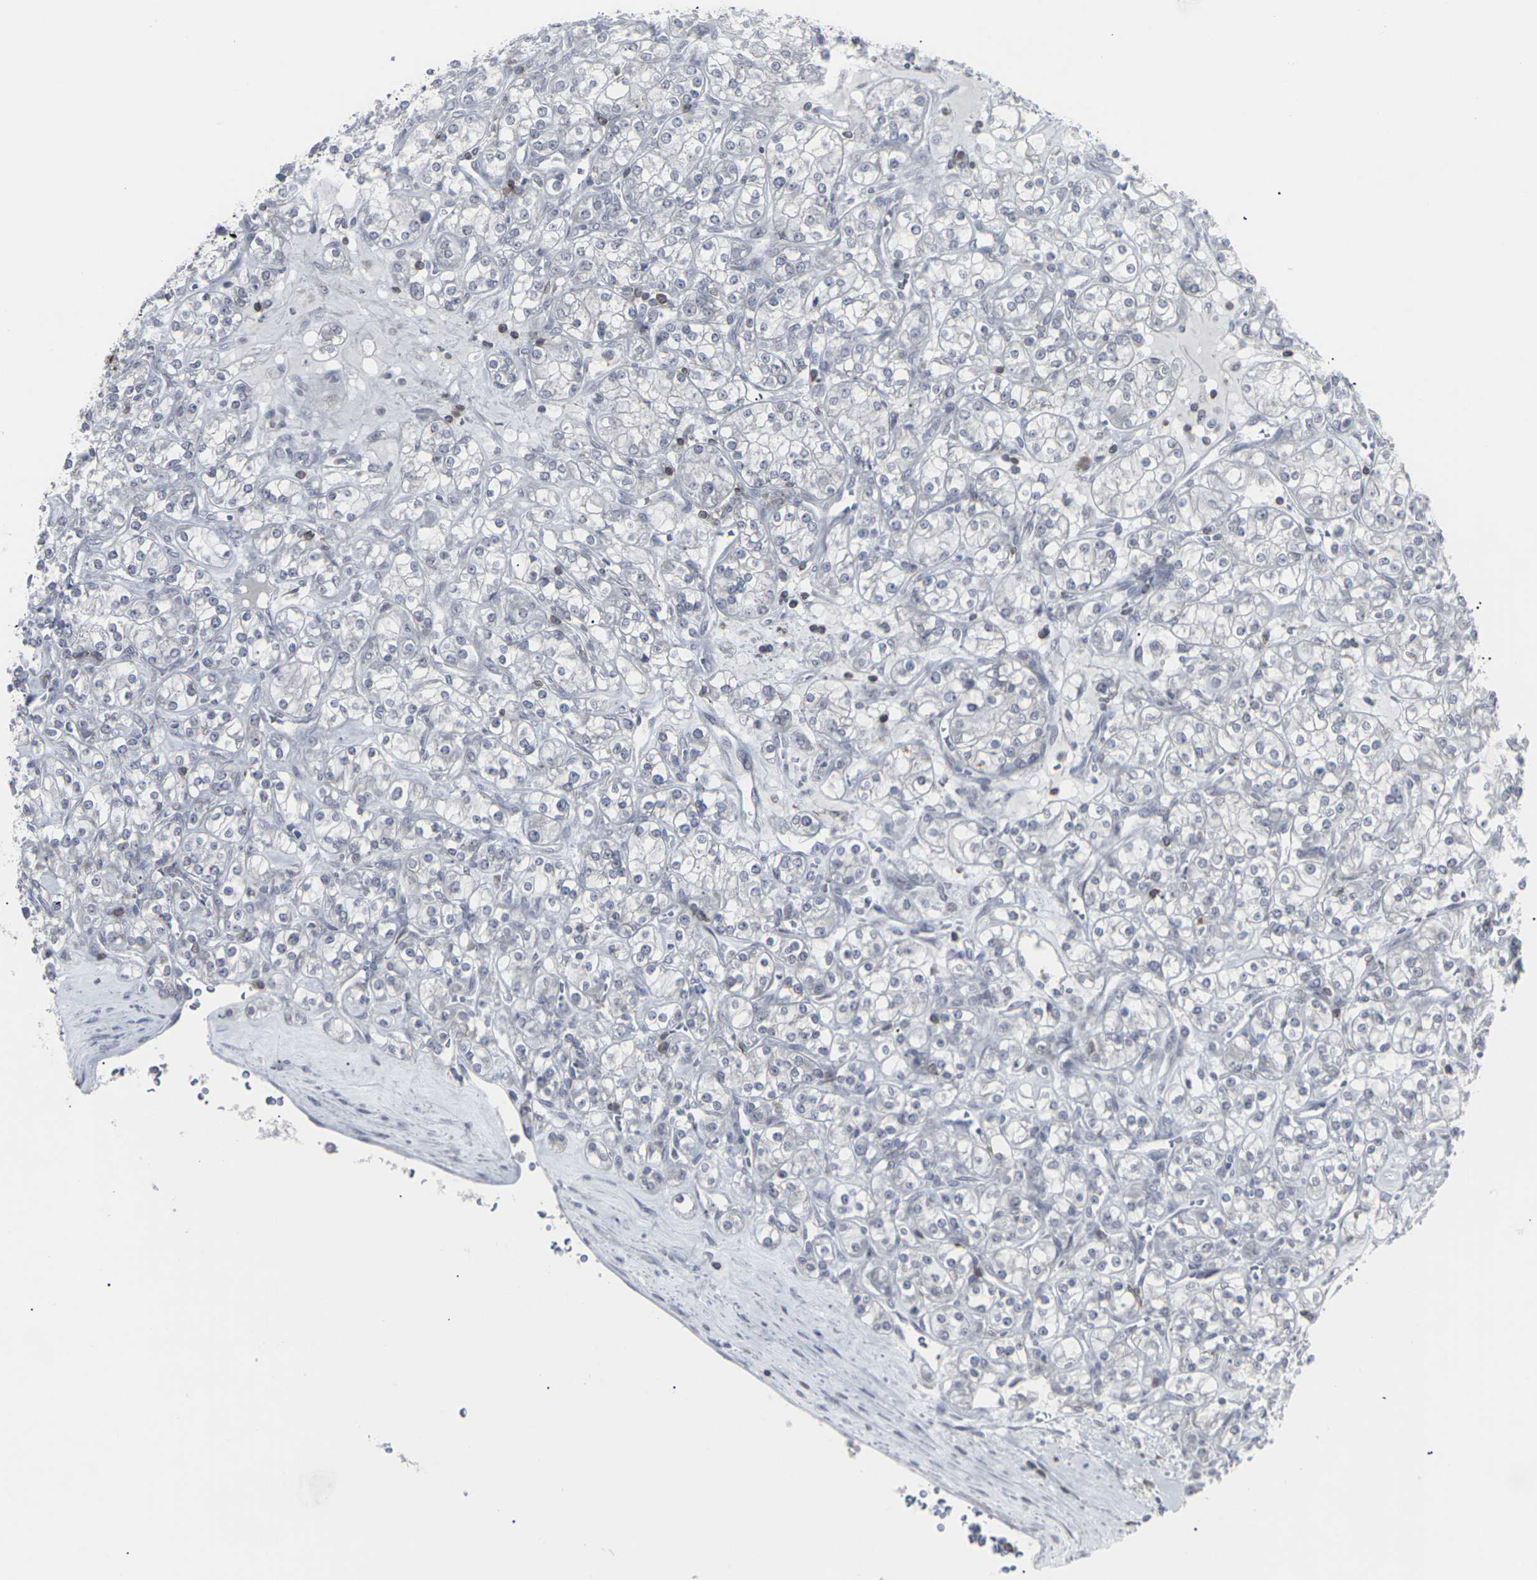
{"staining": {"intensity": "negative", "quantity": "none", "location": "none"}, "tissue": "renal cancer", "cell_type": "Tumor cells", "image_type": "cancer", "snomed": [{"axis": "morphology", "description": "Adenocarcinoma, NOS"}, {"axis": "topography", "description": "Kidney"}], "caption": "Tumor cells show no significant protein expression in renal adenocarcinoma.", "gene": "APOBEC2", "patient": {"sex": "male", "age": 77}}